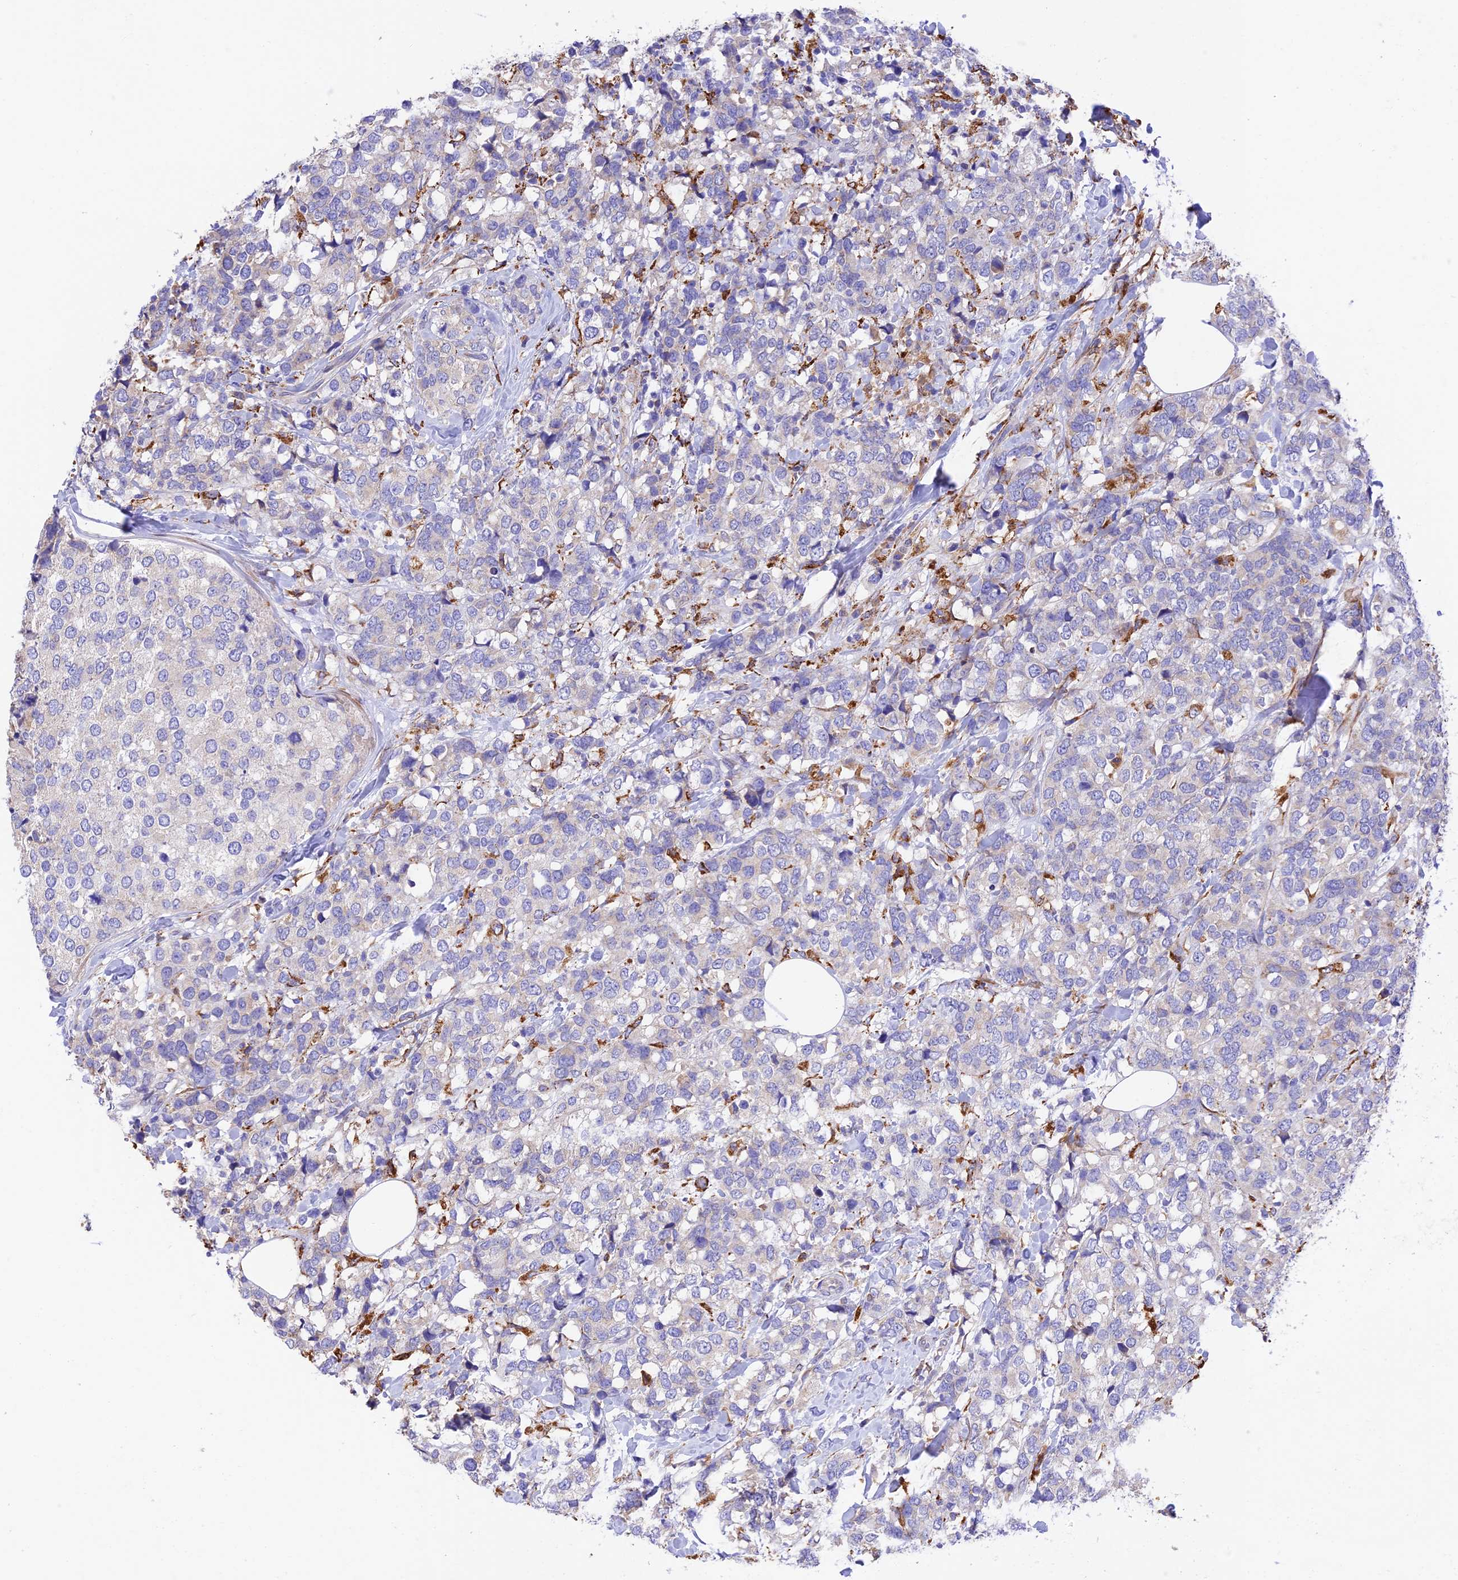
{"staining": {"intensity": "negative", "quantity": "none", "location": "none"}, "tissue": "breast cancer", "cell_type": "Tumor cells", "image_type": "cancer", "snomed": [{"axis": "morphology", "description": "Lobular carcinoma"}, {"axis": "topography", "description": "Breast"}], "caption": "Immunohistochemistry histopathology image of breast cancer stained for a protein (brown), which demonstrates no staining in tumor cells.", "gene": "VKORC1", "patient": {"sex": "female", "age": 59}}